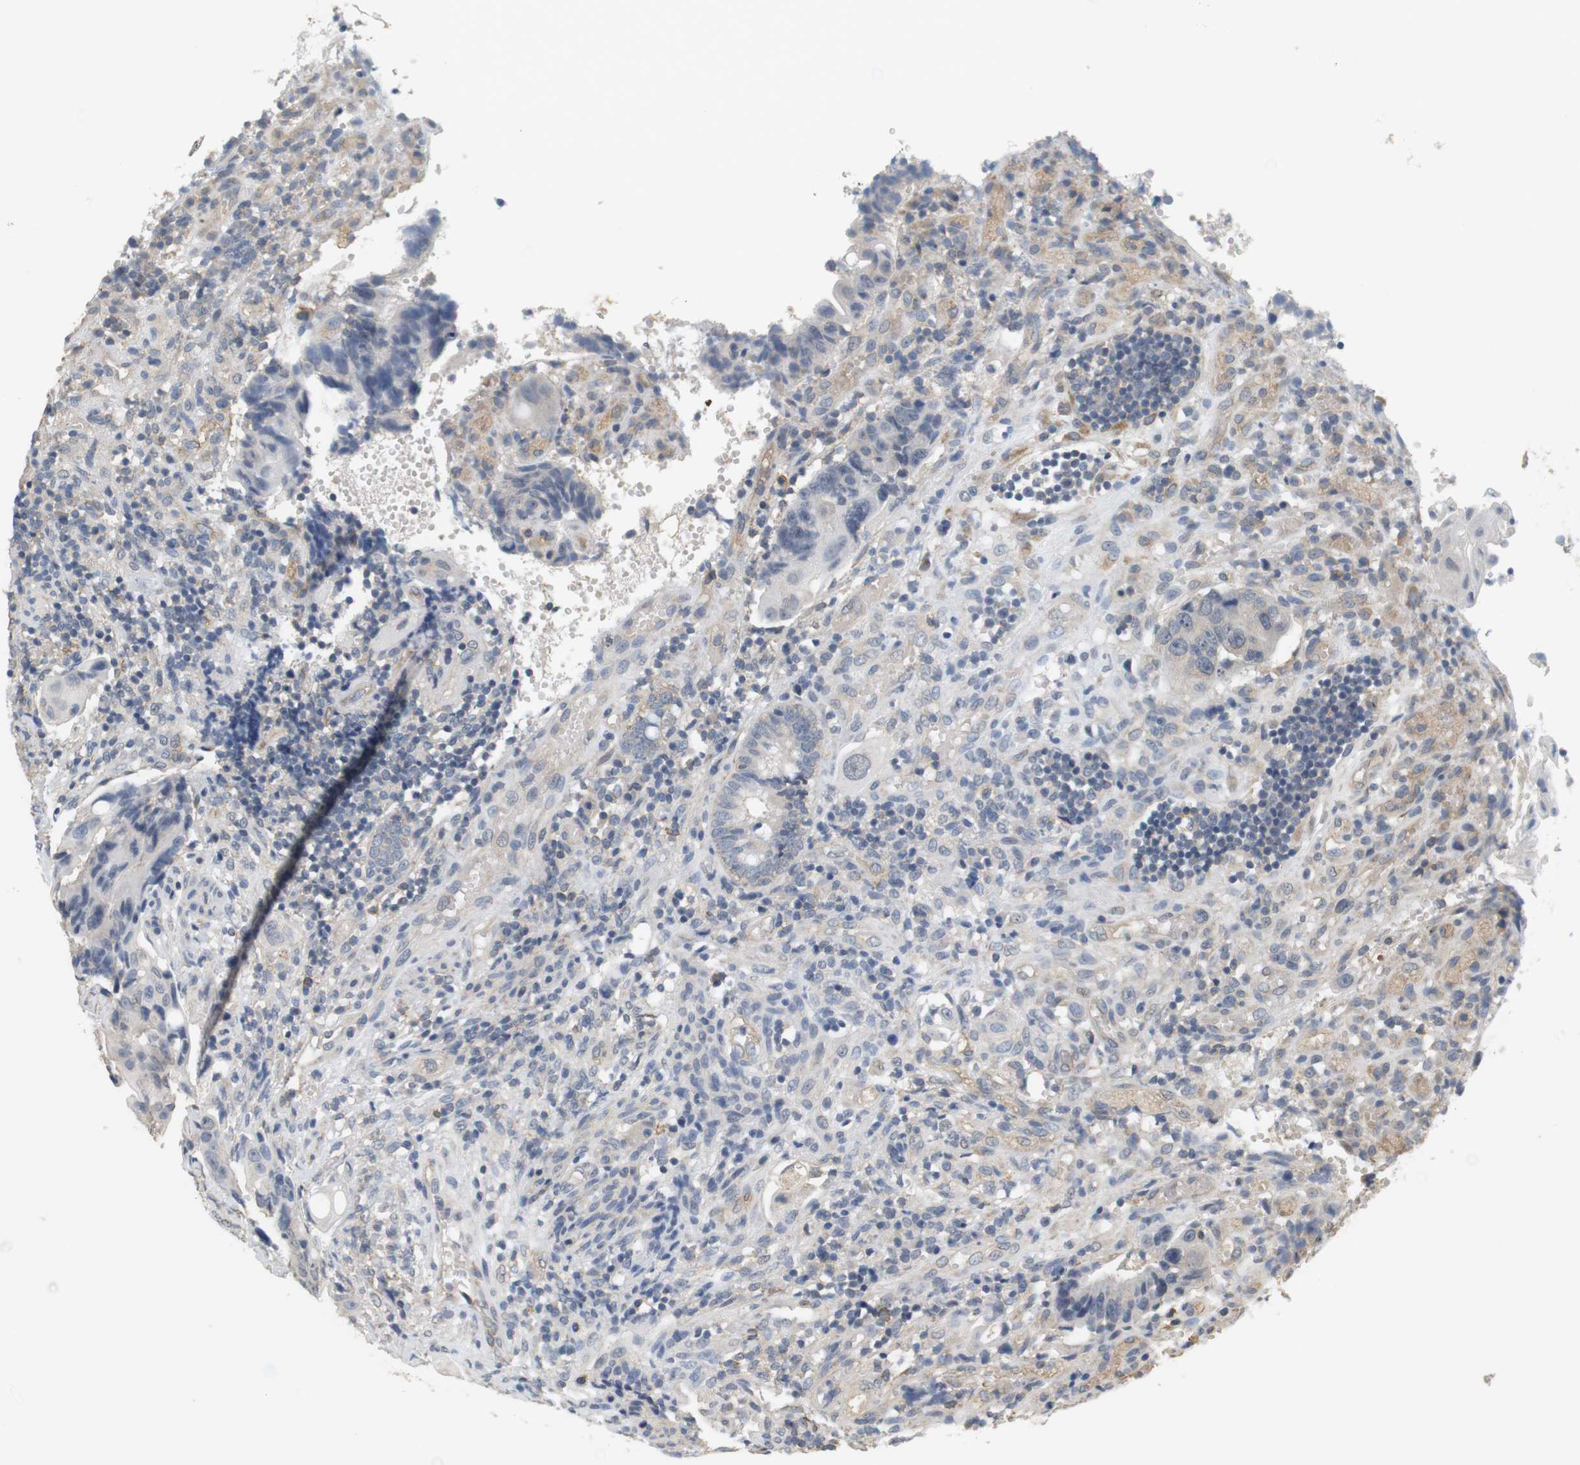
{"staining": {"intensity": "negative", "quantity": "none", "location": "none"}, "tissue": "colorectal cancer", "cell_type": "Tumor cells", "image_type": "cancer", "snomed": [{"axis": "morphology", "description": "Adenocarcinoma, NOS"}, {"axis": "topography", "description": "Colon"}], "caption": "IHC photomicrograph of adenocarcinoma (colorectal) stained for a protein (brown), which demonstrates no positivity in tumor cells. The staining is performed using DAB brown chromogen with nuclei counter-stained in using hematoxylin.", "gene": "OSR1", "patient": {"sex": "female", "age": 57}}